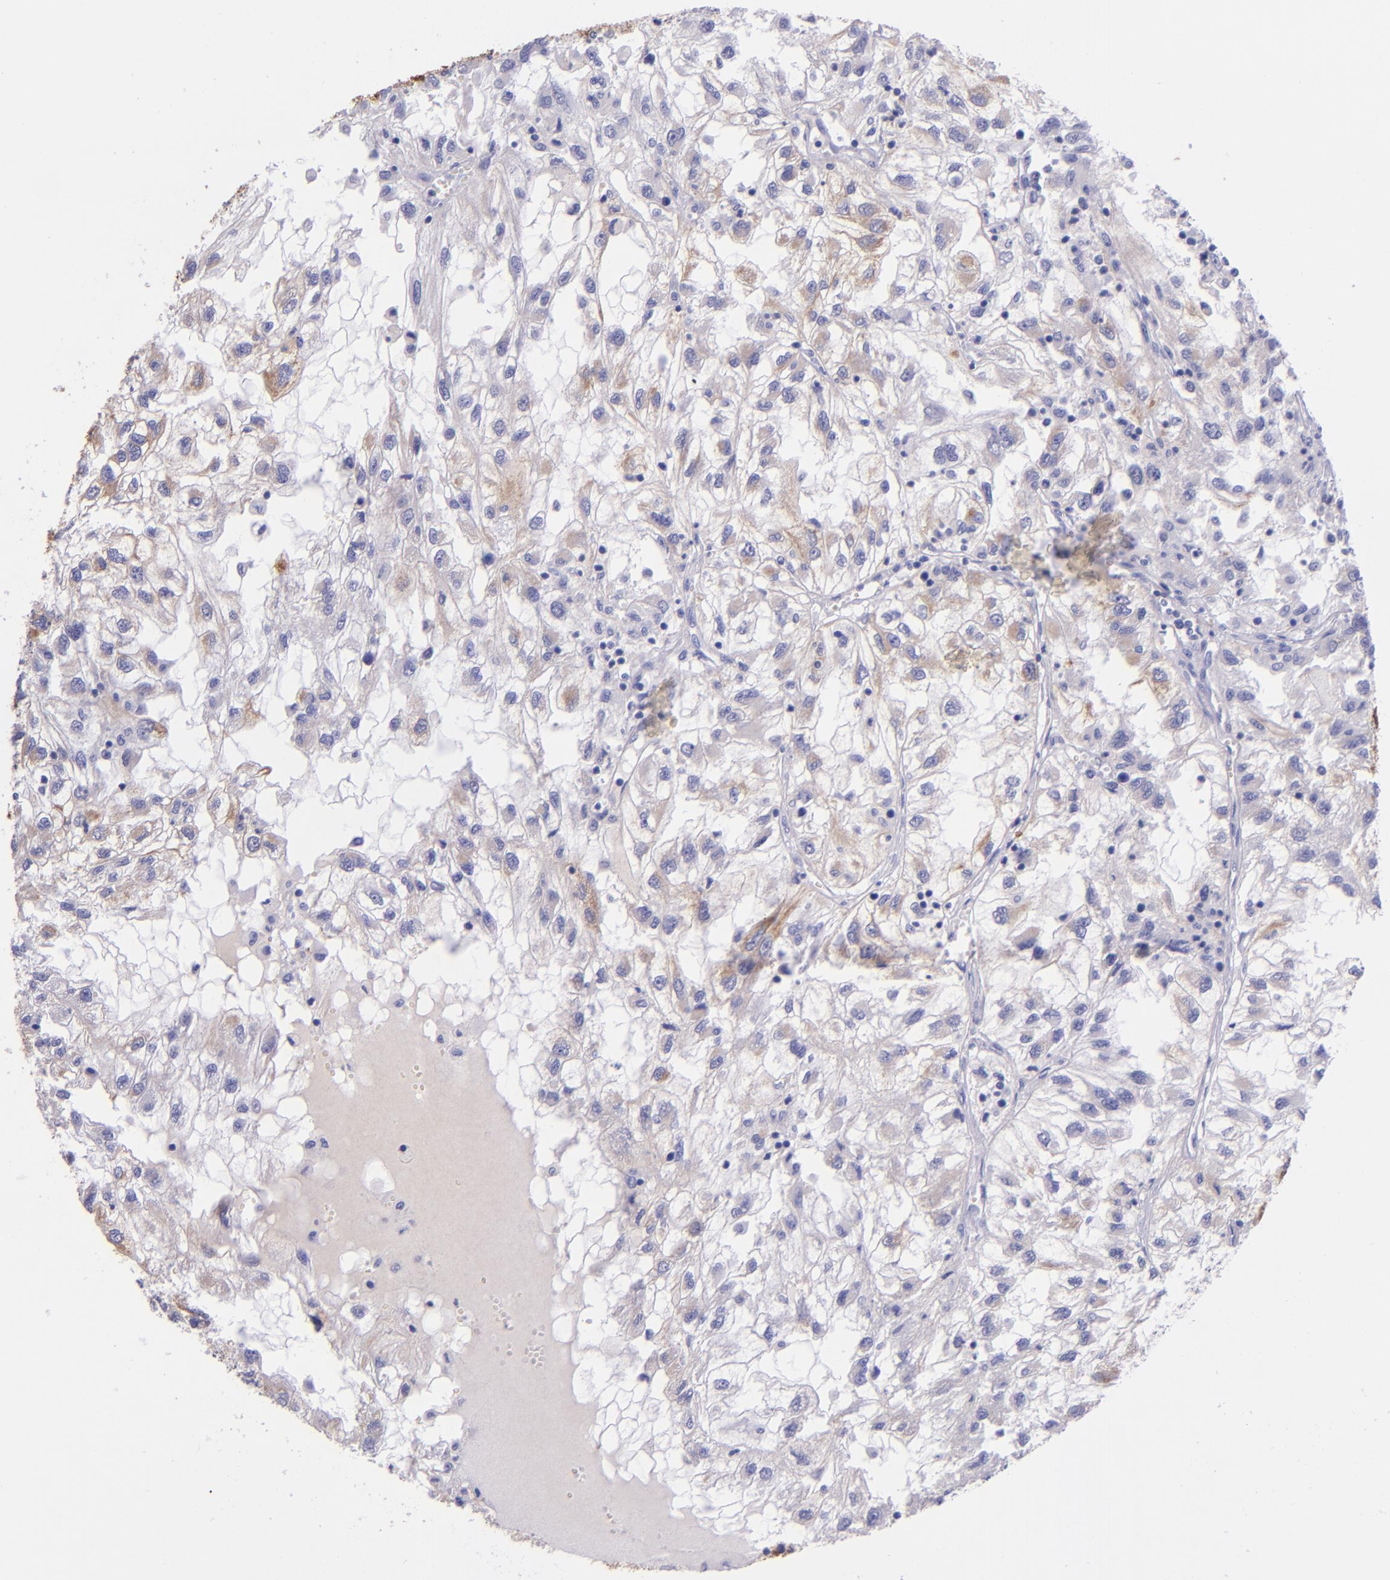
{"staining": {"intensity": "negative", "quantity": "none", "location": "none"}, "tissue": "renal cancer", "cell_type": "Tumor cells", "image_type": "cancer", "snomed": [{"axis": "morphology", "description": "Normal tissue, NOS"}, {"axis": "morphology", "description": "Adenocarcinoma, NOS"}, {"axis": "topography", "description": "Kidney"}], "caption": "High magnification brightfield microscopy of renal adenocarcinoma stained with DAB (3,3'-diaminobenzidine) (brown) and counterstained with hematoxylin (blue): tumor cells show no significant expression.", "gene": "KRT4", "patient": {"sex": "male", "age": 71}}